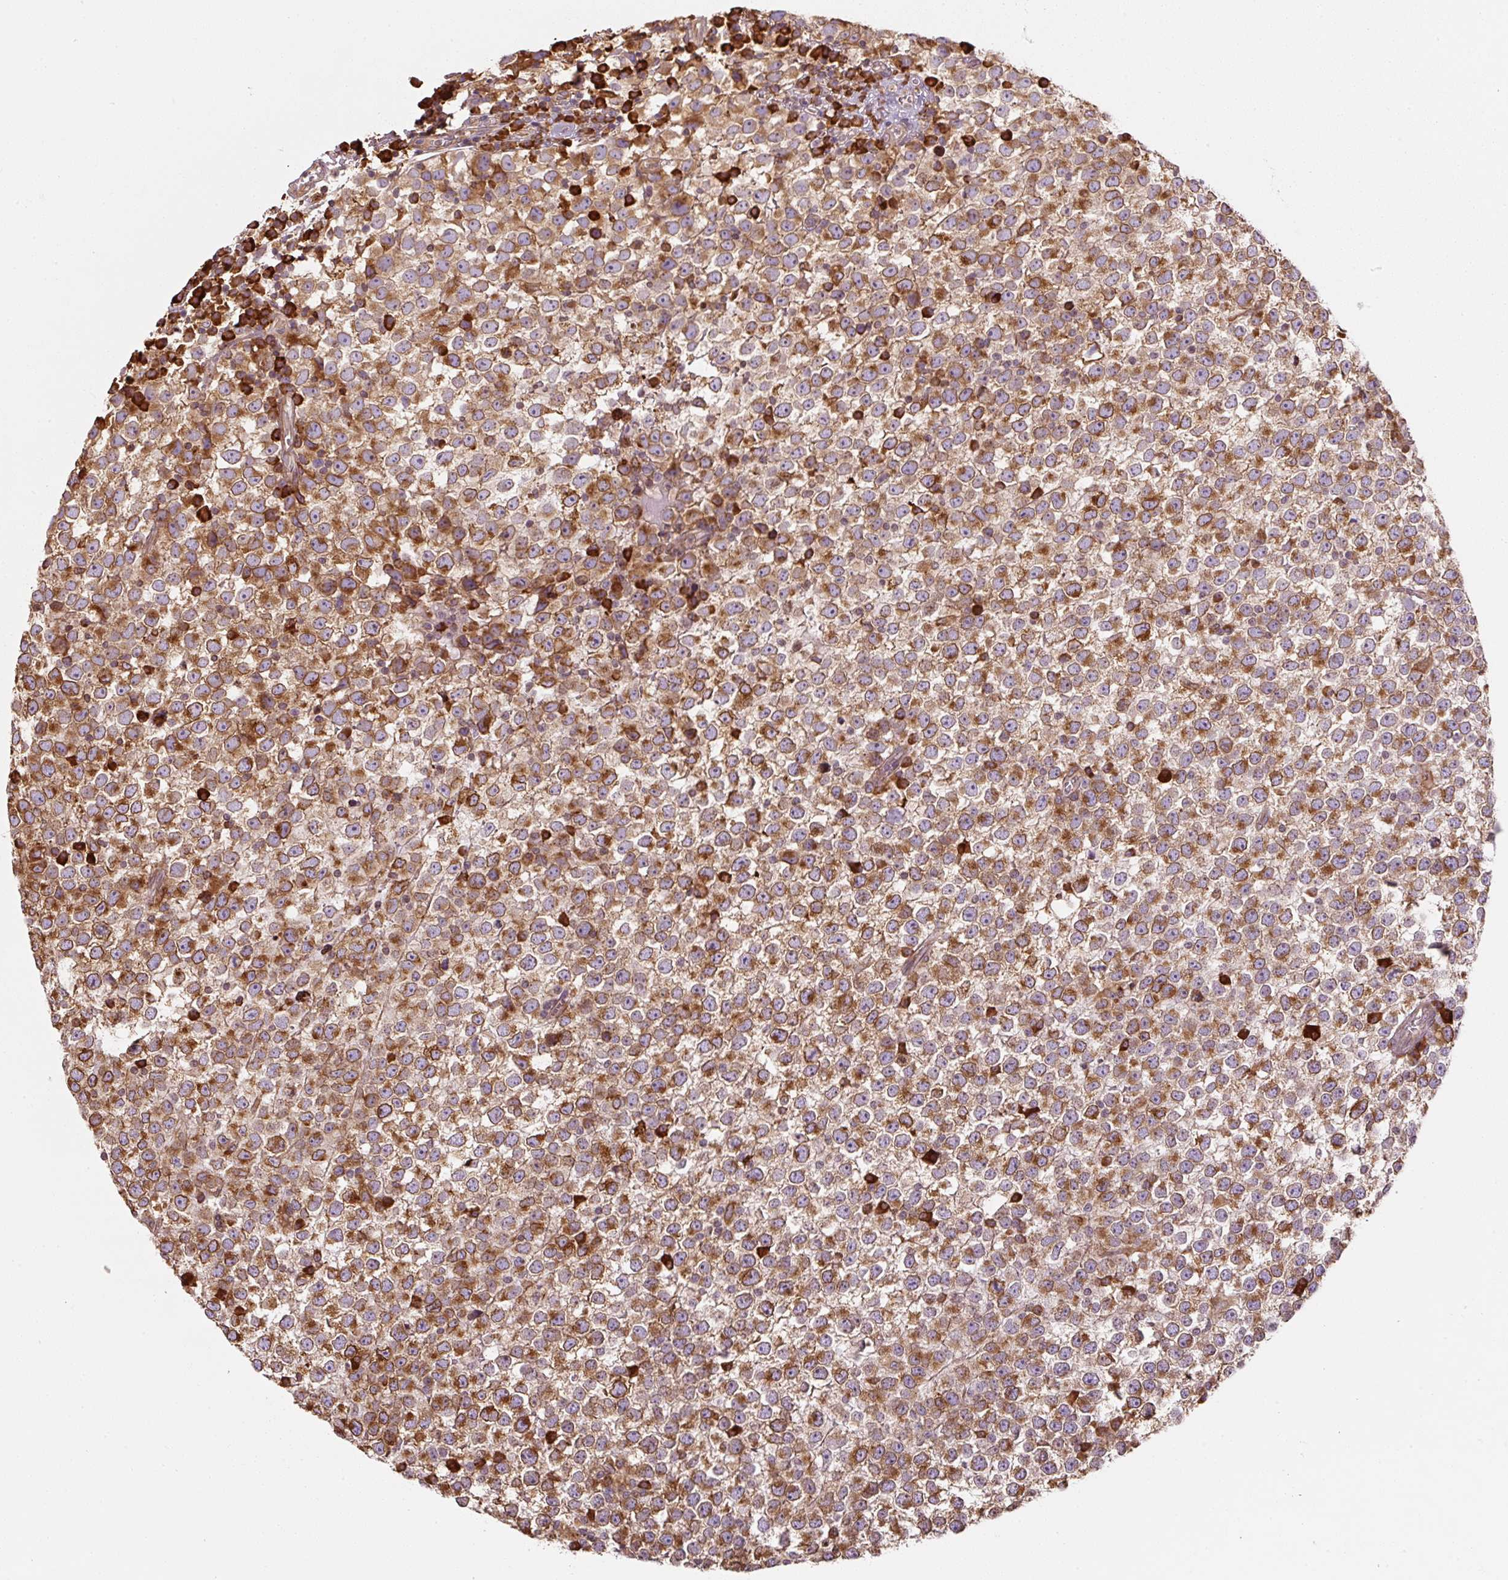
{"staining": {"intensity": "moderate", "quantity": ">75%", "location": "cytoplasmic/membranous"}, "tissue": "testis cancer", "cell_type": "Tumor cells", "image_type": "cancer", "snomed": [{"axis": "morphology", "description": "Seminoma, NOS"}, {"axis": "topography", "description": "Testis"}], "caption": "Testis cancer stained with IHC shows moderate cytoplasmic/membranous expression in about >75% of tumor cells. (DAB IHC, brown staining for protein, blue staining for nuclei).", "gene": "PRKCSH", "patient": {"sex": "male", "age": 65}}